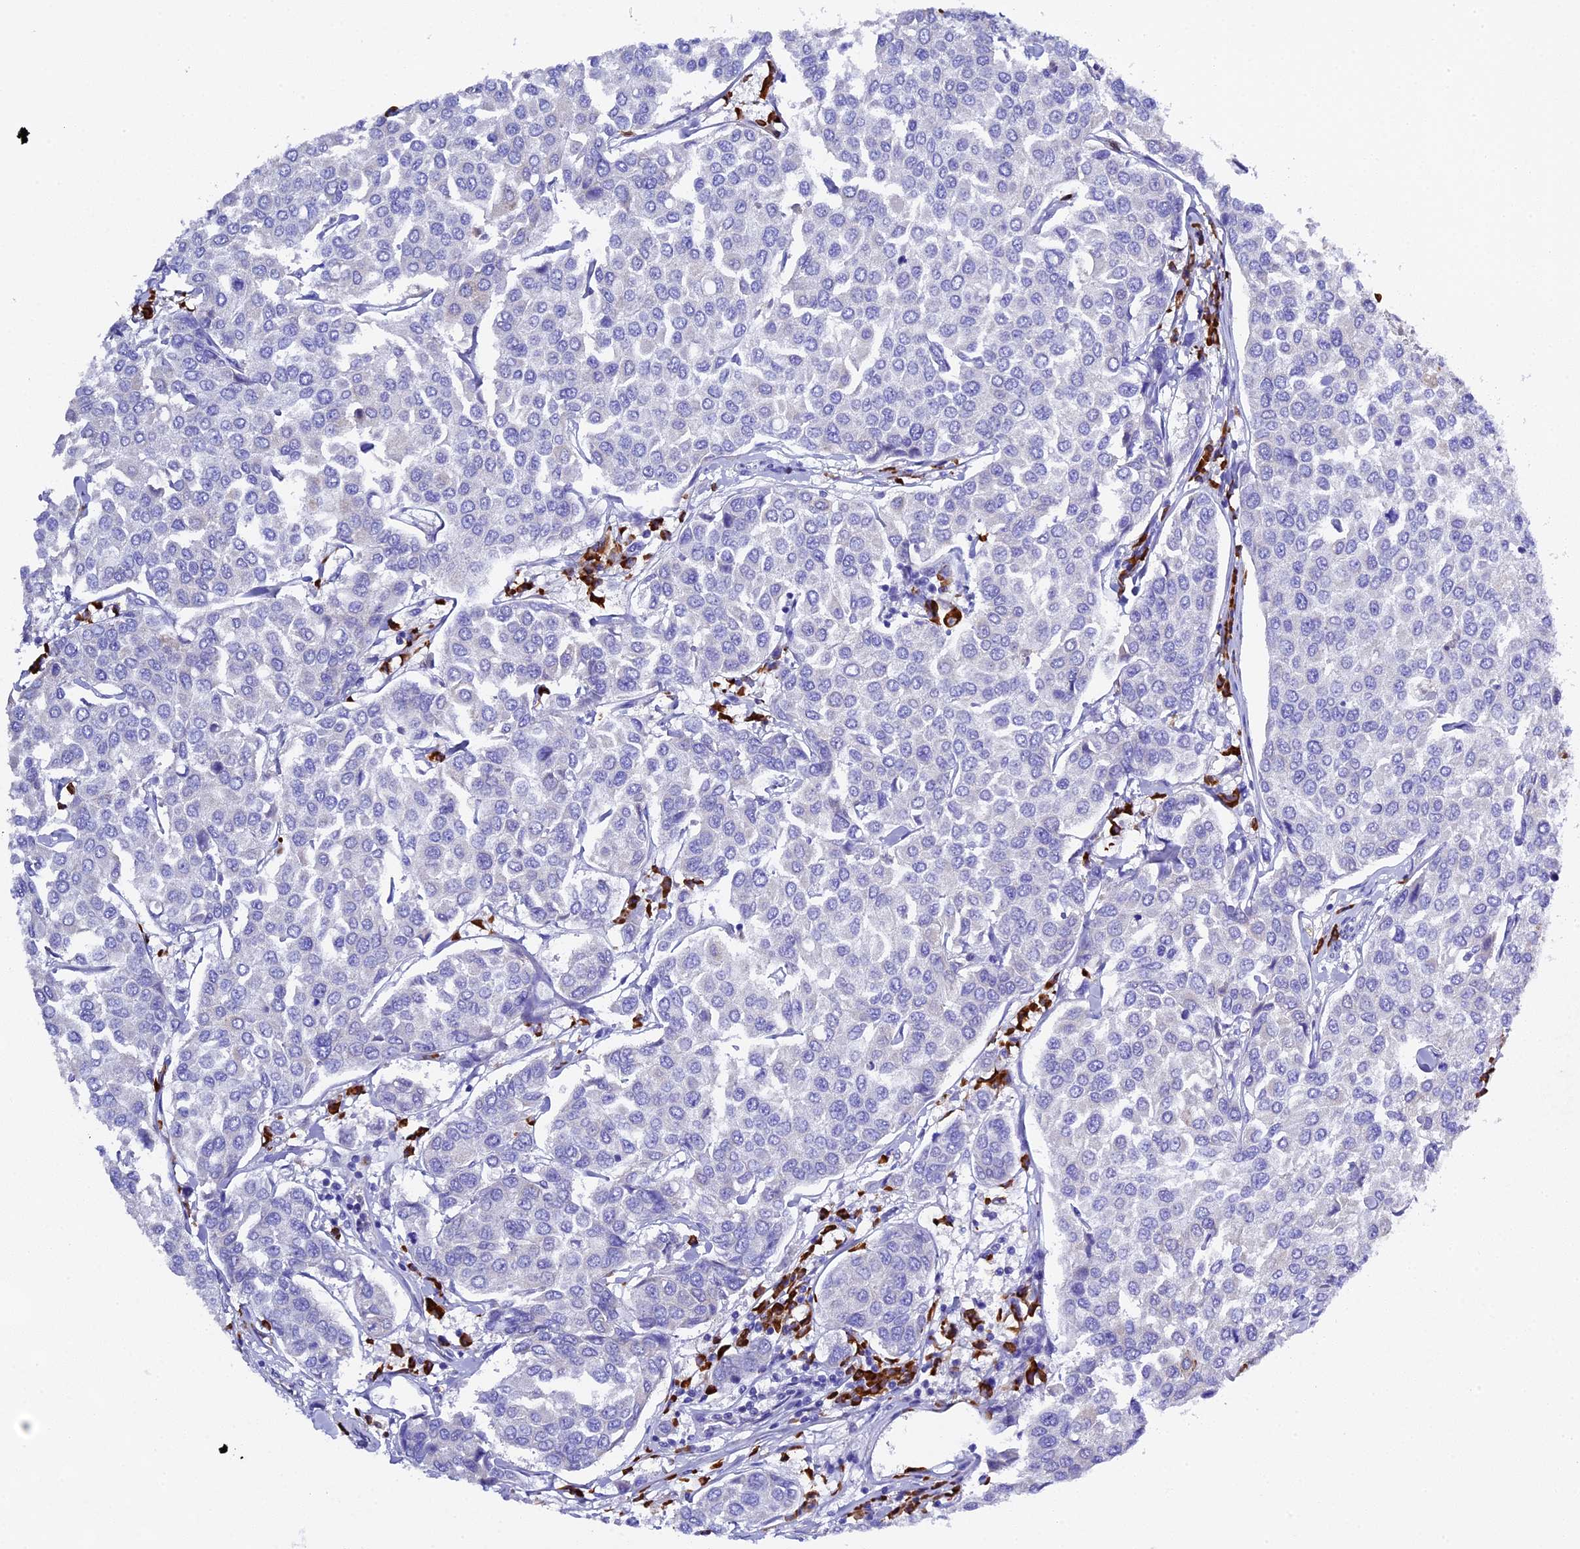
{"staining": {"intensity": "negative", "quantity": "none", "location": "none"}, "tissue": "breast cancer", "cell_type": "Tumor cells", "image_type": "cancer", "snomed": [{"axis": "morphology", "description": "Duct carcinoma"}, {"axis": "topography", "description": "Breast"}], "caption": "Tumor cells show no significant protein expression in intraductal carcinoma (breast).", "gene": "FKBP11", "patient": {"sex": "female", "age": 55}}